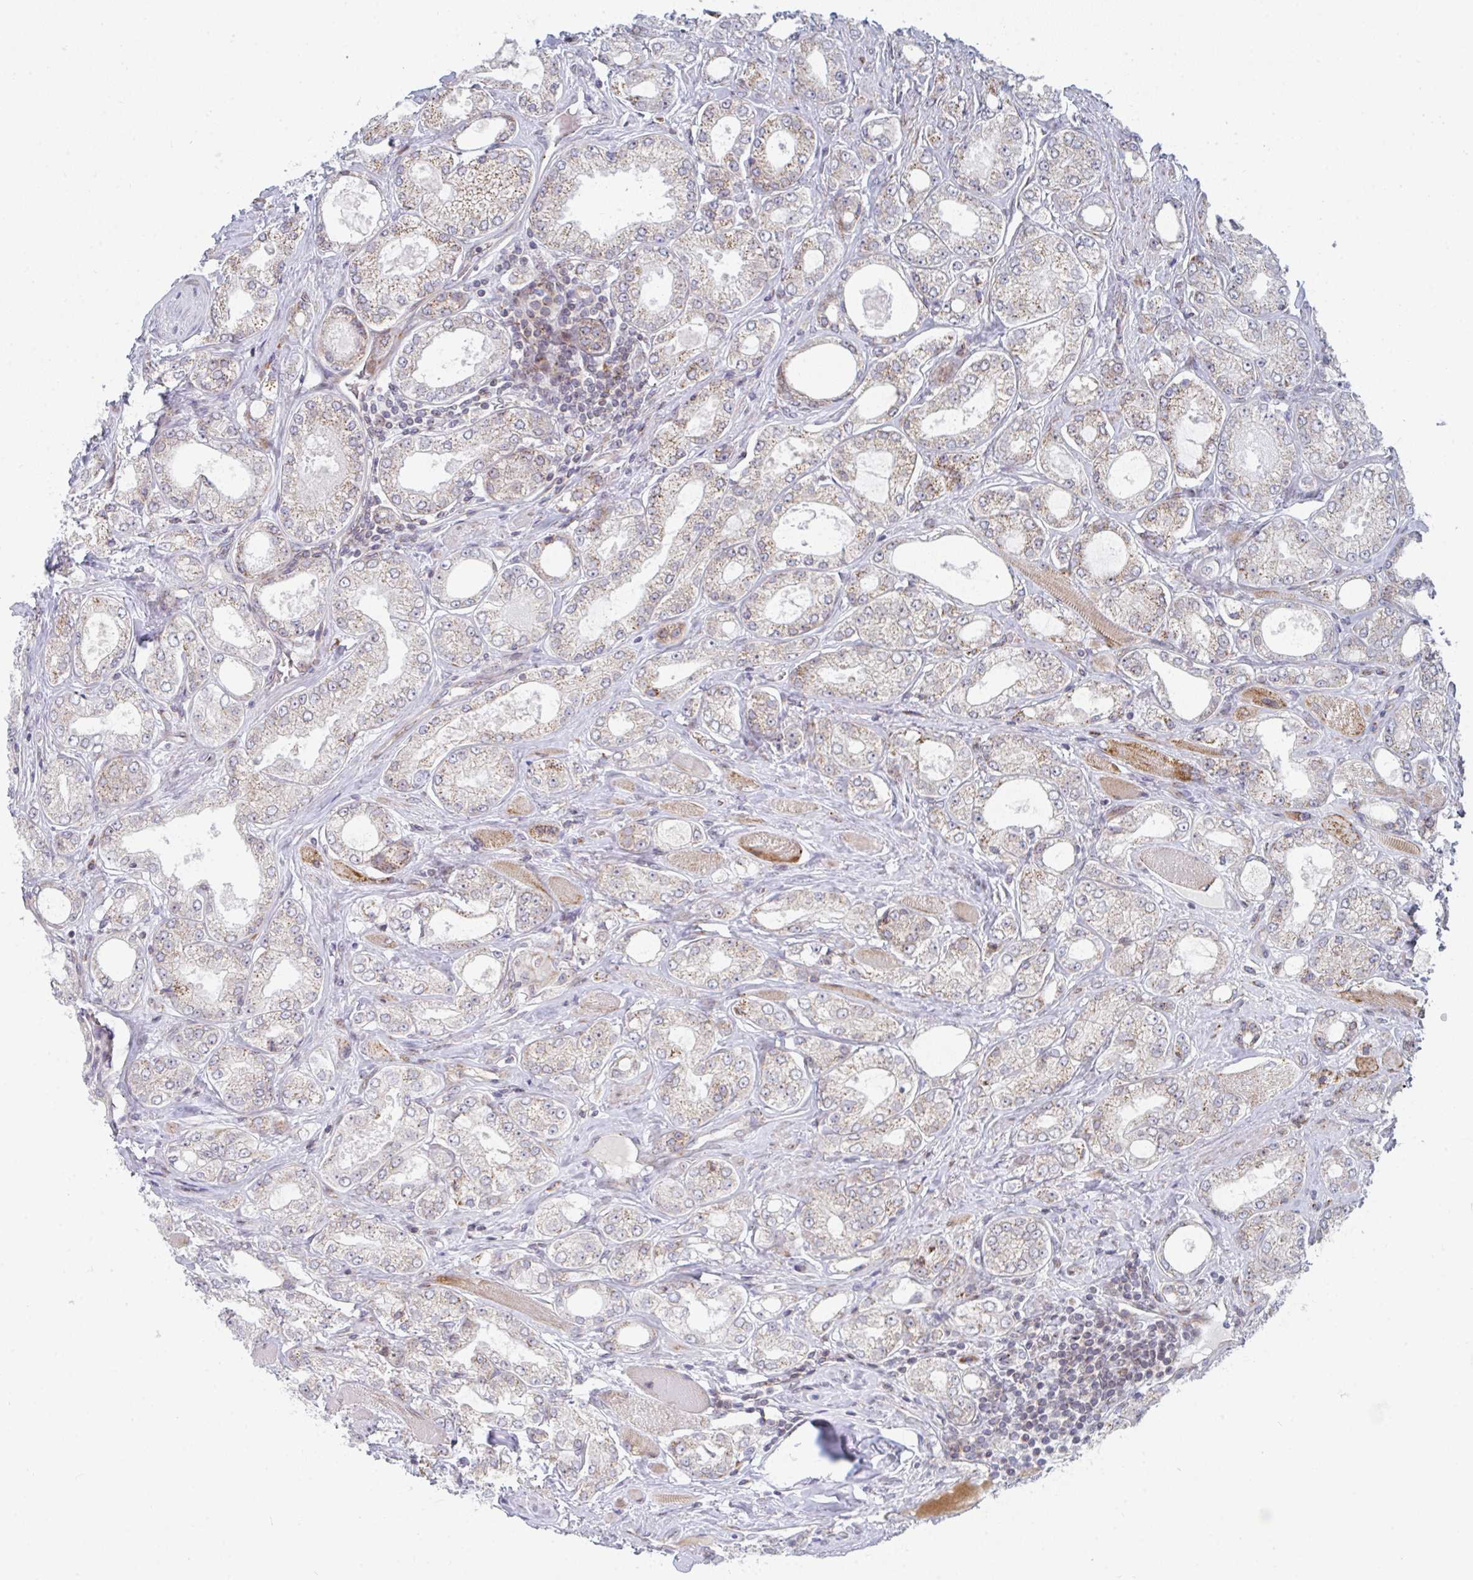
{"staining": {"intensity": "weak", "quantity": "25%-75%", "location": "cytoplasmic/membranous"}, "tissue": "prostate cancer", "cell_type": "Tumor cells", "image_type": "cancer", "snomed": [{"axis": "morphology", "description": "Adenocarcinoma, High grade"}, {"axis": "topography", "description": "Prostate"}], "caption": "Immunohistochemical staining of prostate cancer reveals low levels of weak cytoplasmic/membranous protein staining in about 25%-75% of tumor cells.", "gene": "PRKCH", "patient": {"sex": "male", "age": 68}}